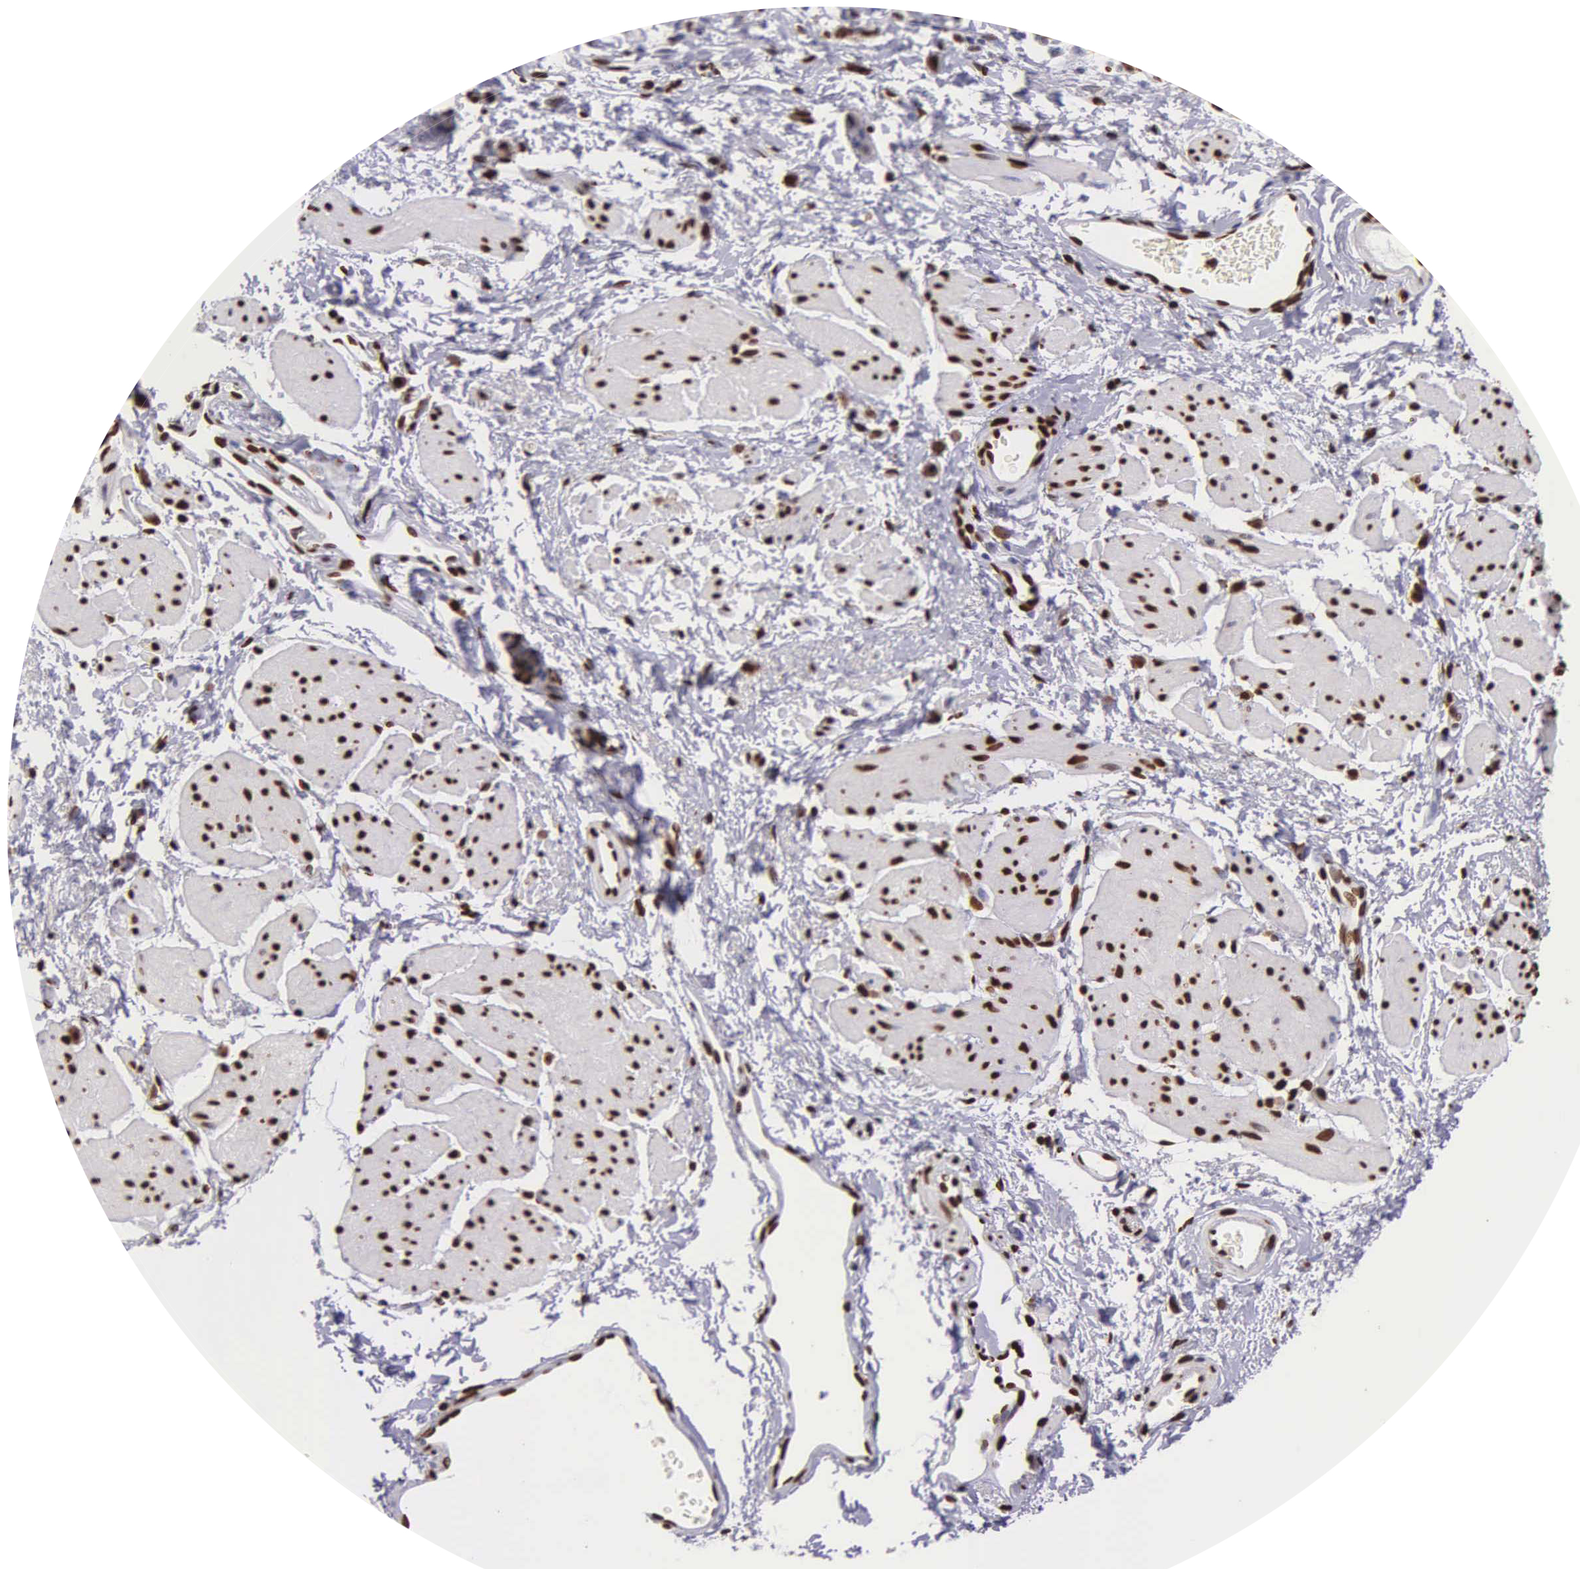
{"staining": {"intensity": "strong", "quantity": ">75%", "location": "nuclear"}, "tissue": "esophagus", "cell_type": "Squamous epithelial cells", "image_type": "normal", "snomed": [{"axis": "morphology", "description": "Normal tissue, NOS"}, {"axis": "topography", "description": "Esophagus"}], "caption": "IHC (DAB) staining of normal human esophagus exhibits strong nuclear protein expression in about >75% of squamous epithelial cells. (DAB IHC with brightfield microscopy, high magnification).", "gene": "H1", "patient": {"sex": "male", "age": 70}}